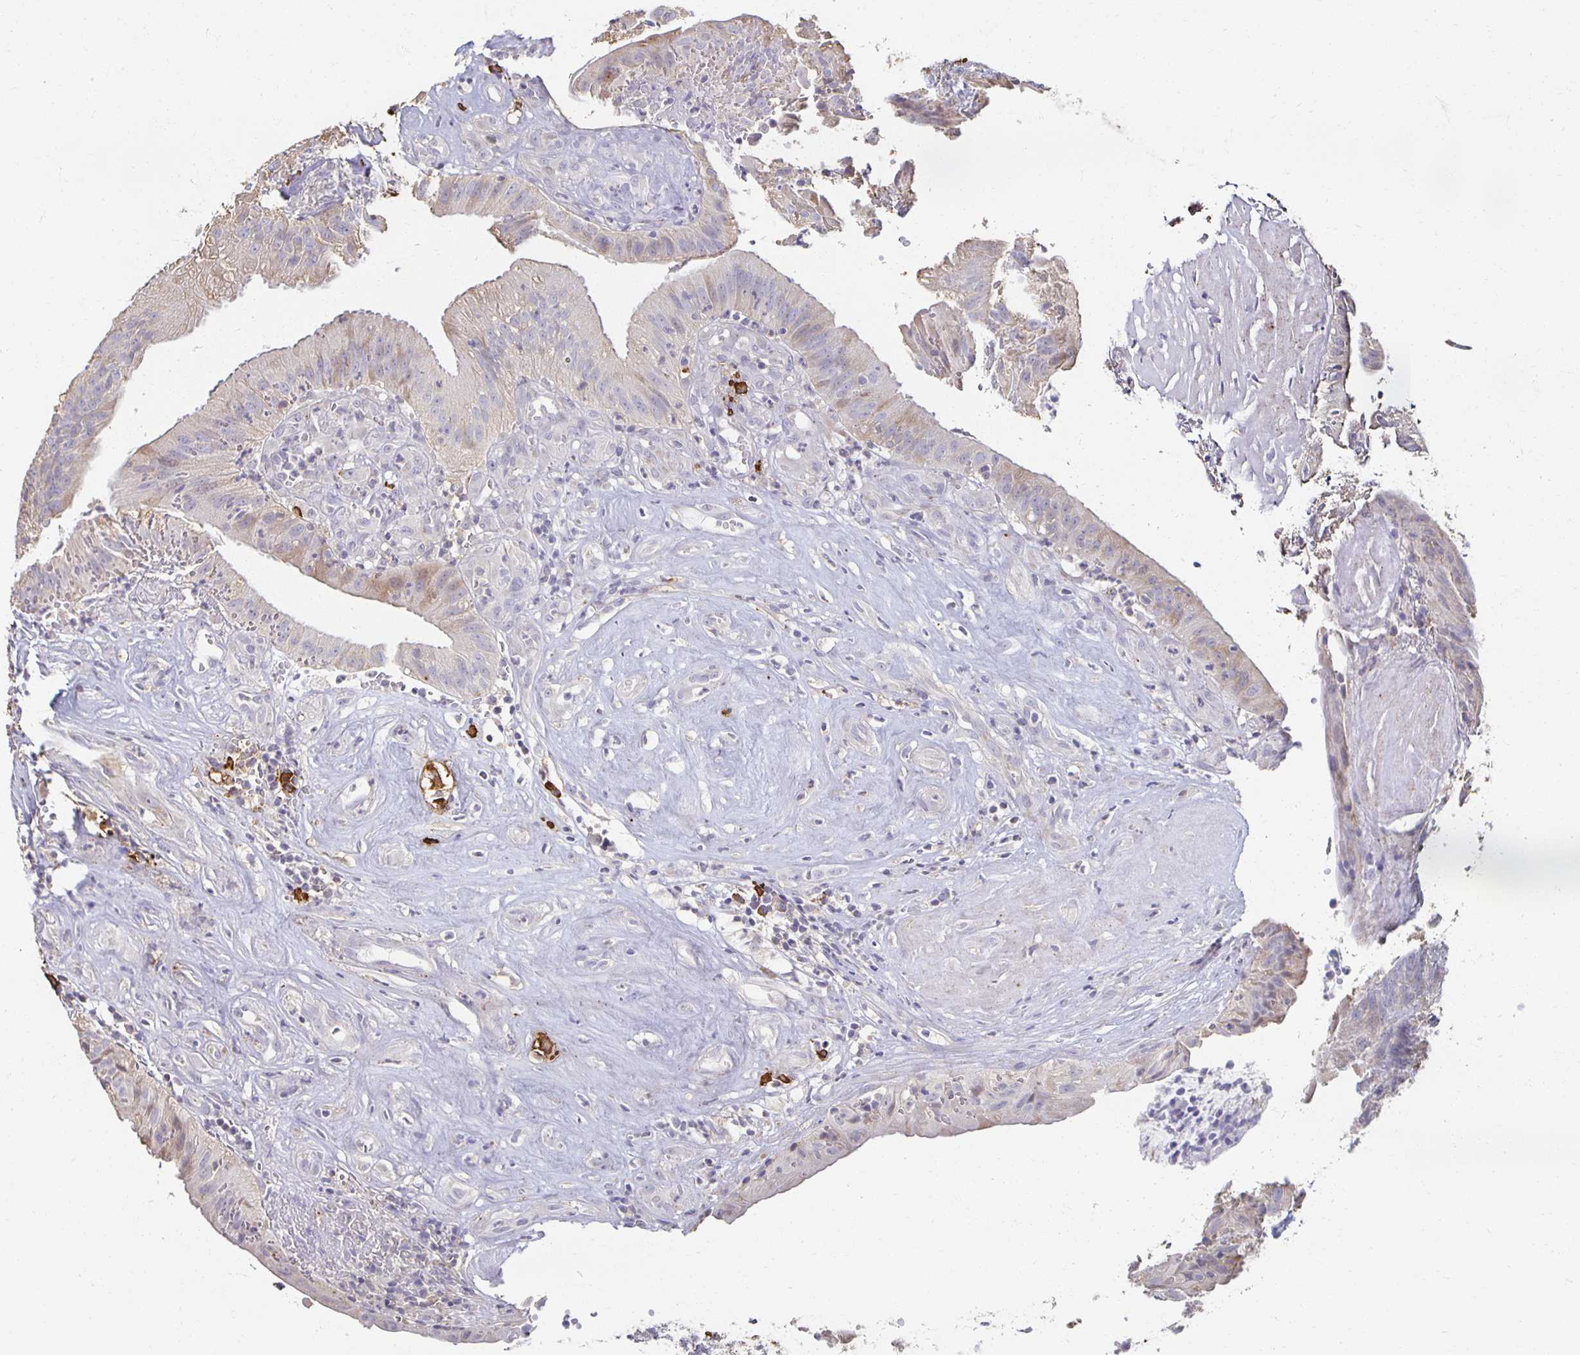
{"staining": {"intensity": "weak", "quantity": "<25%", "location": "cytoplasmic/membranous"}, "tissue": "head and neck cancer", "cell_type": "Tumor cells", "image_type": "cancer", "snomed": [{"axis": "morphology", "description": "Adenocarcinoma, NOS"}, {"axis": "topography", "description": "Head-Neck"}], "caption": "An immunohistochemistry micrograph of adenocarcinoma (head and neck) is shown. There is no staining in tumor cells of adenocarcinoma (head and neck).", "gene": "ZNF692", "patient": {"sex": "male", "age": 44}}